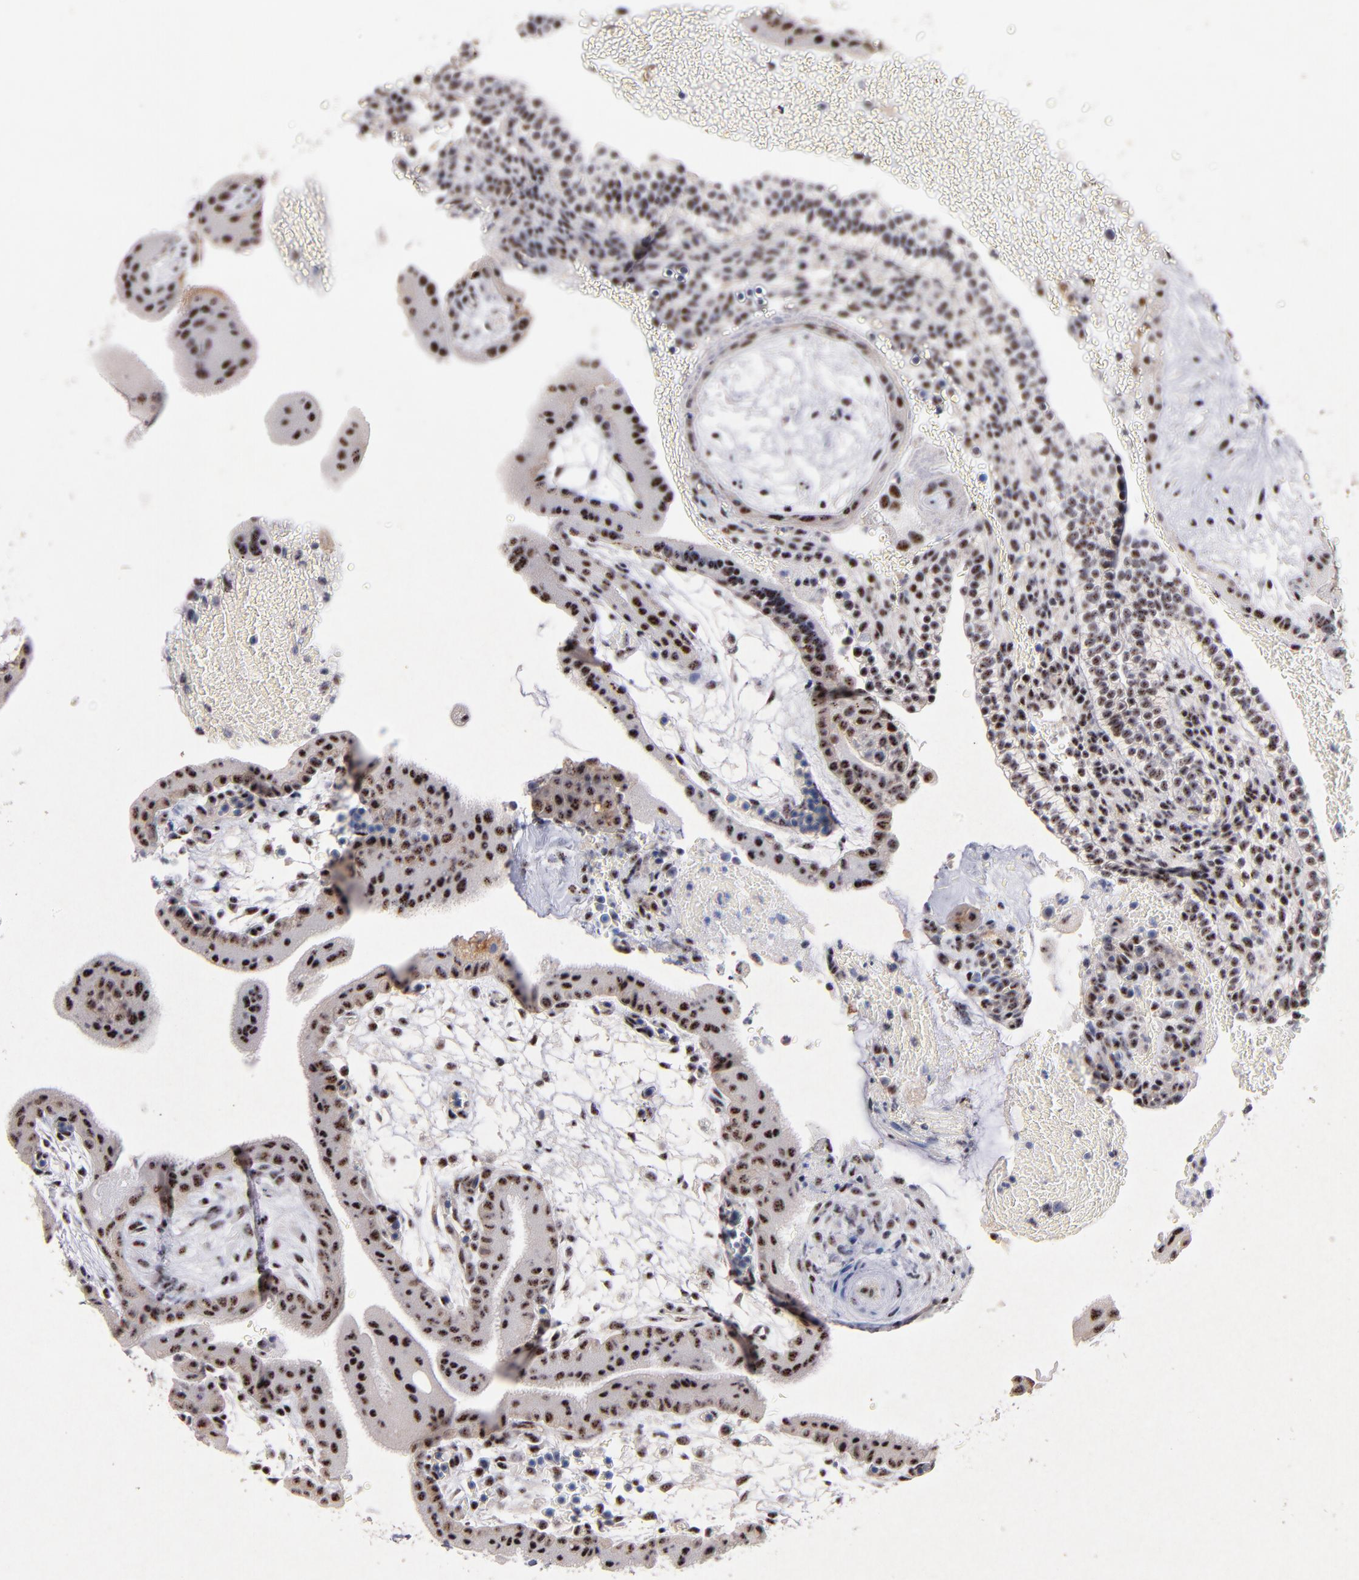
{"staining": {"intensity": "moderate", "quantity": ">75%", "location": "nuclear"}, "tissue": "placenta", "cell_type": "Trophoblastic cells", "image_type": "normal", "snomed": [{"axis": "morphology", "description": "Normal tissue, NOS"}, {"axis": "topography", "description": "Placenta"}], "caption": "Protein expression analysis of normal placenta exhibits moderate nuclear positivity in approximately >75% of trophoblastic cells. (IHC, brightfield microscopy, high magnification).", "gene": "RAF1", "patient": {"sex": "female", "age": 19}}